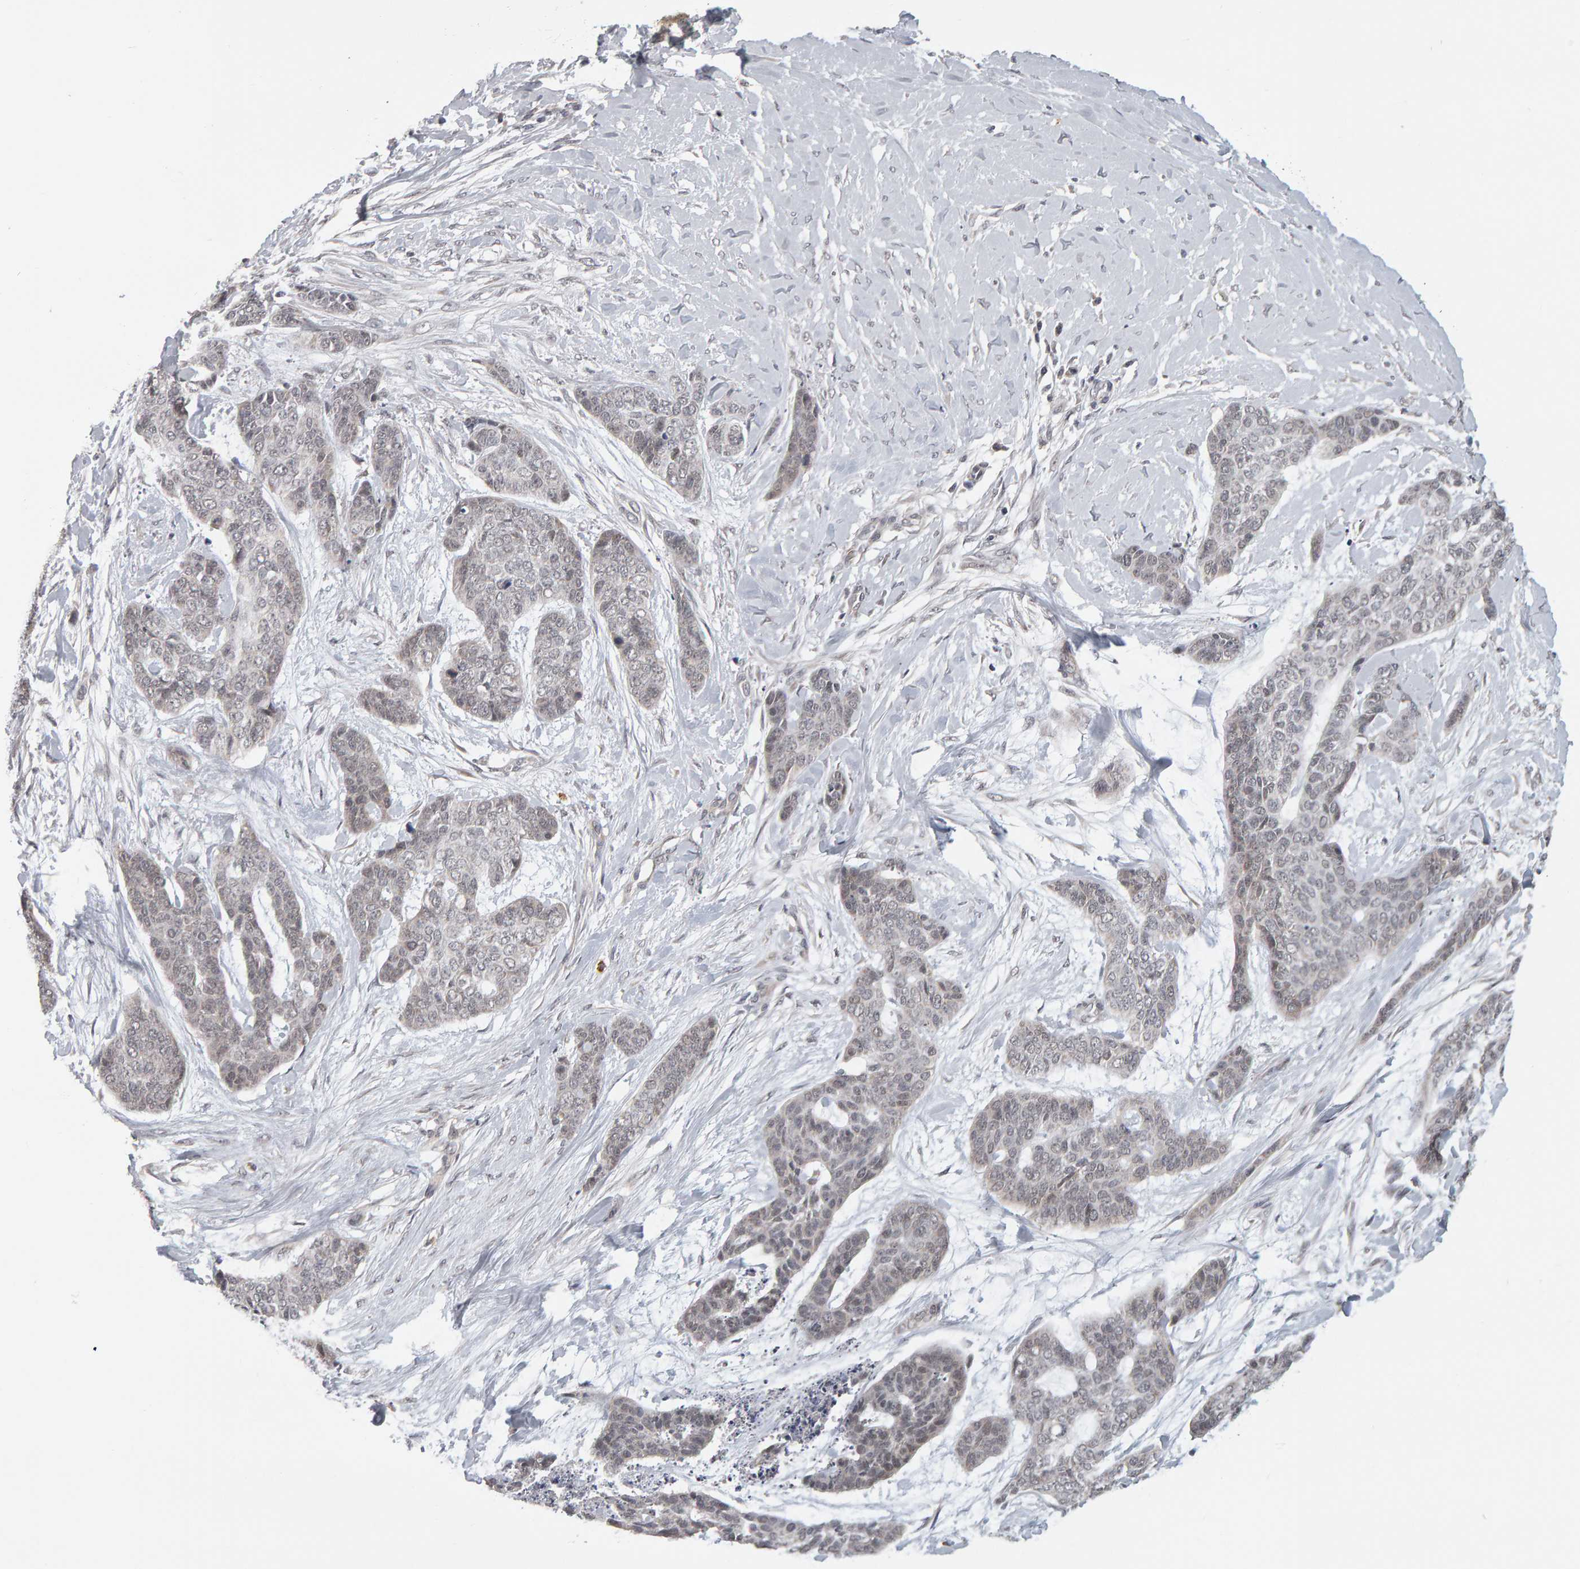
{"staining": {"intensity": "weak", "quantity": "<25%", "location": "nuclear"}, "tissue": "skin cancer", "cell_type": "Tumor cells", "image_type": "cancer", "snomed": [{"axis": "morphology", "description": "Basal cell carcinoma"}, {"axis": "topography", "description": "Skin"}], "caption": "IHC photomicrograph of human skin basal cell carcinoma stained for a protein (brown), which demonstrates no staining in tumor cells. (DAB immunohistochemistry (IHC), high magnification).", "gene": "DAP3", "patient": {"sex": "female", "age": 64}}